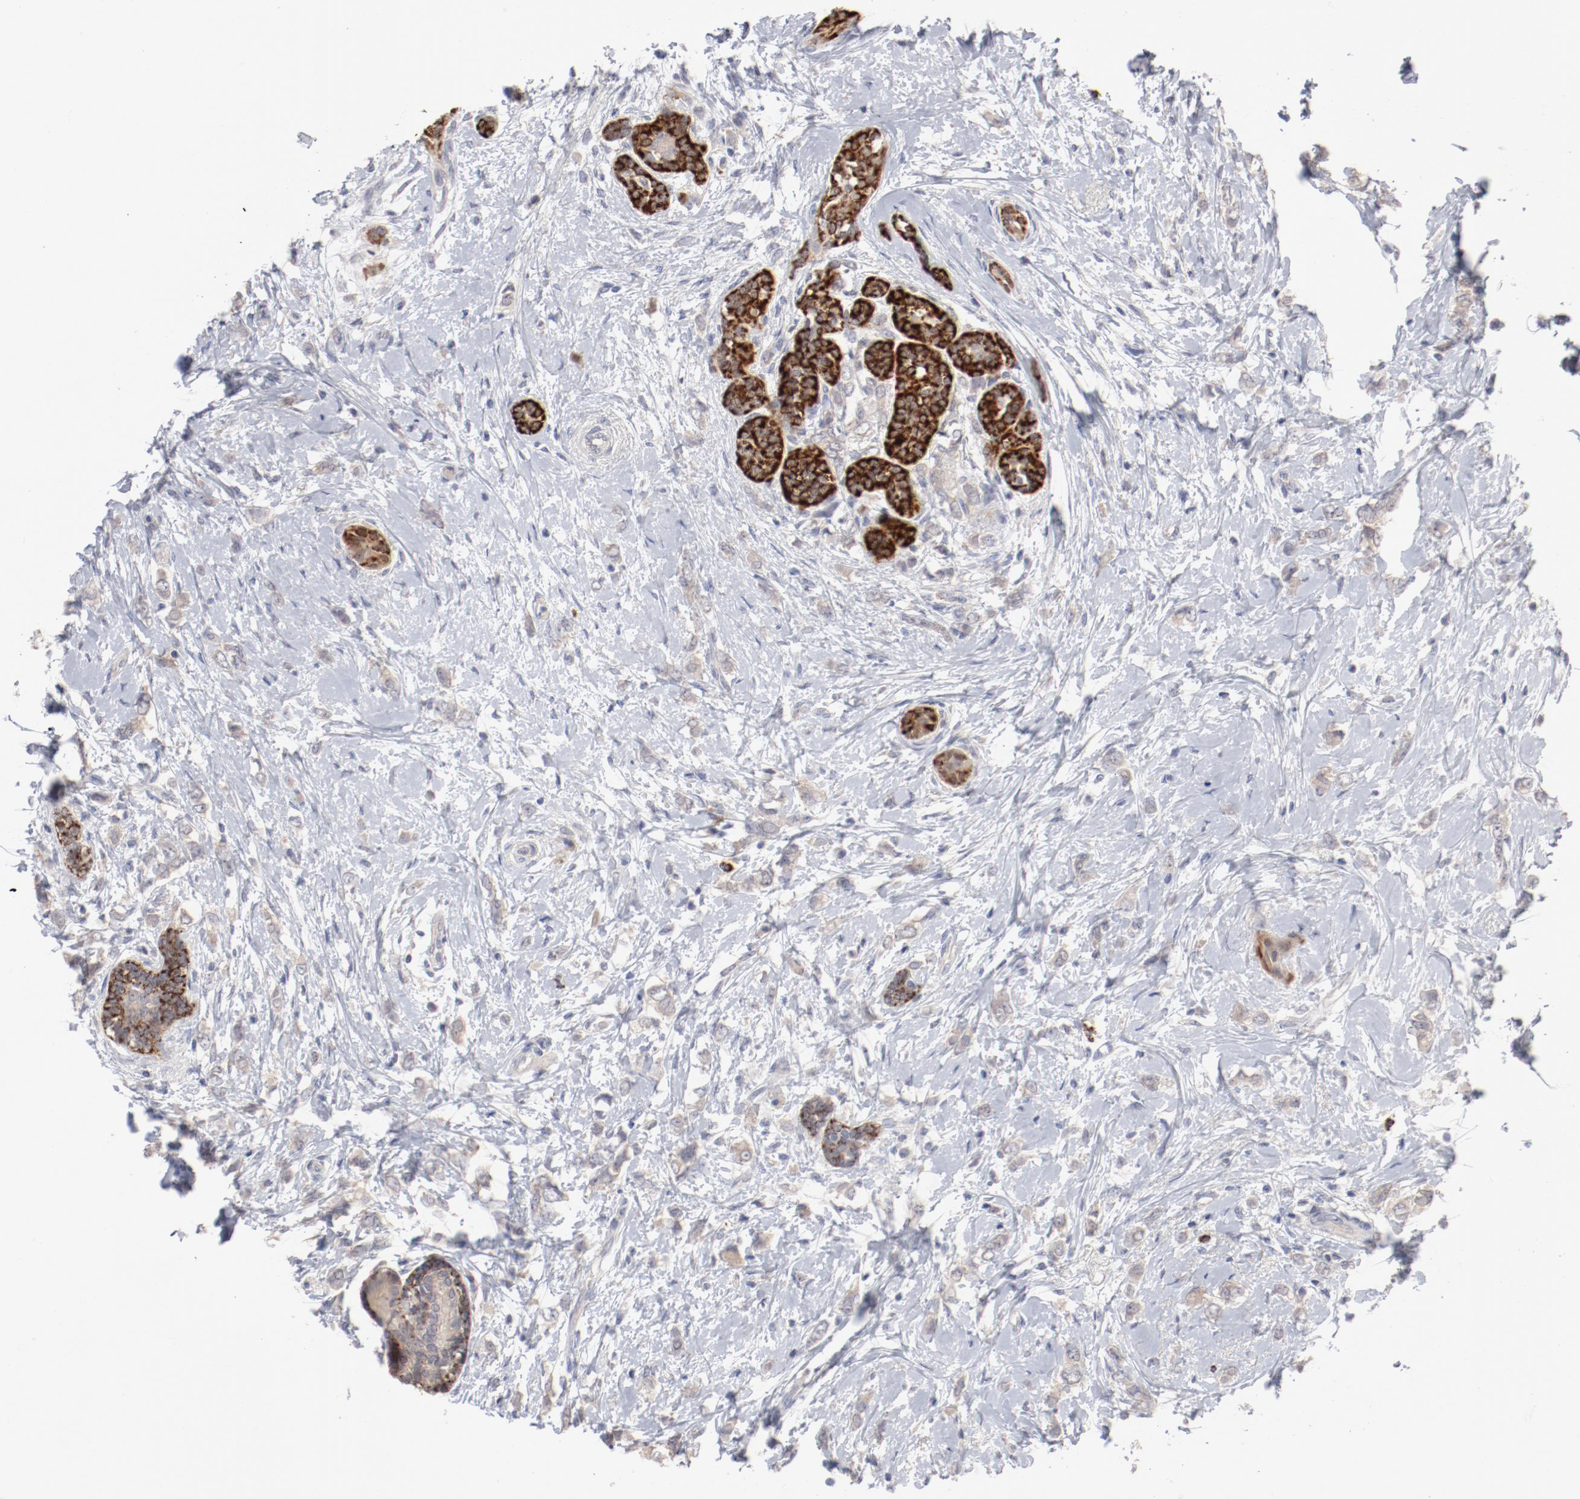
{"staining": {"intensity": "weak", "quantity": "<25%", "location": "cytoplasmic/membranous"}, "tissue": "breast cancer", "cell_type": "Tumor cells", "image_type": "cancer", "snomed": [{"axis": "morphology", "description": "Normal tissue, NOS"}, {"axis": "morphology", "description": "Lobular carcinoma"}, {"axis": "topography", "description": "Breast"}], "caption": "High magnification brightfield microscopy of breast cancer (lobular carcinoma) stained with DAB (brown) and counterstained with hematoxylin (blue): tumor cells show no significant expression. (DAB immunohistochemistry visualized using brightfield microscopy, high magnification).", "gene": "SH3BGR", "patient": {"sex": "female", "age": 47}}